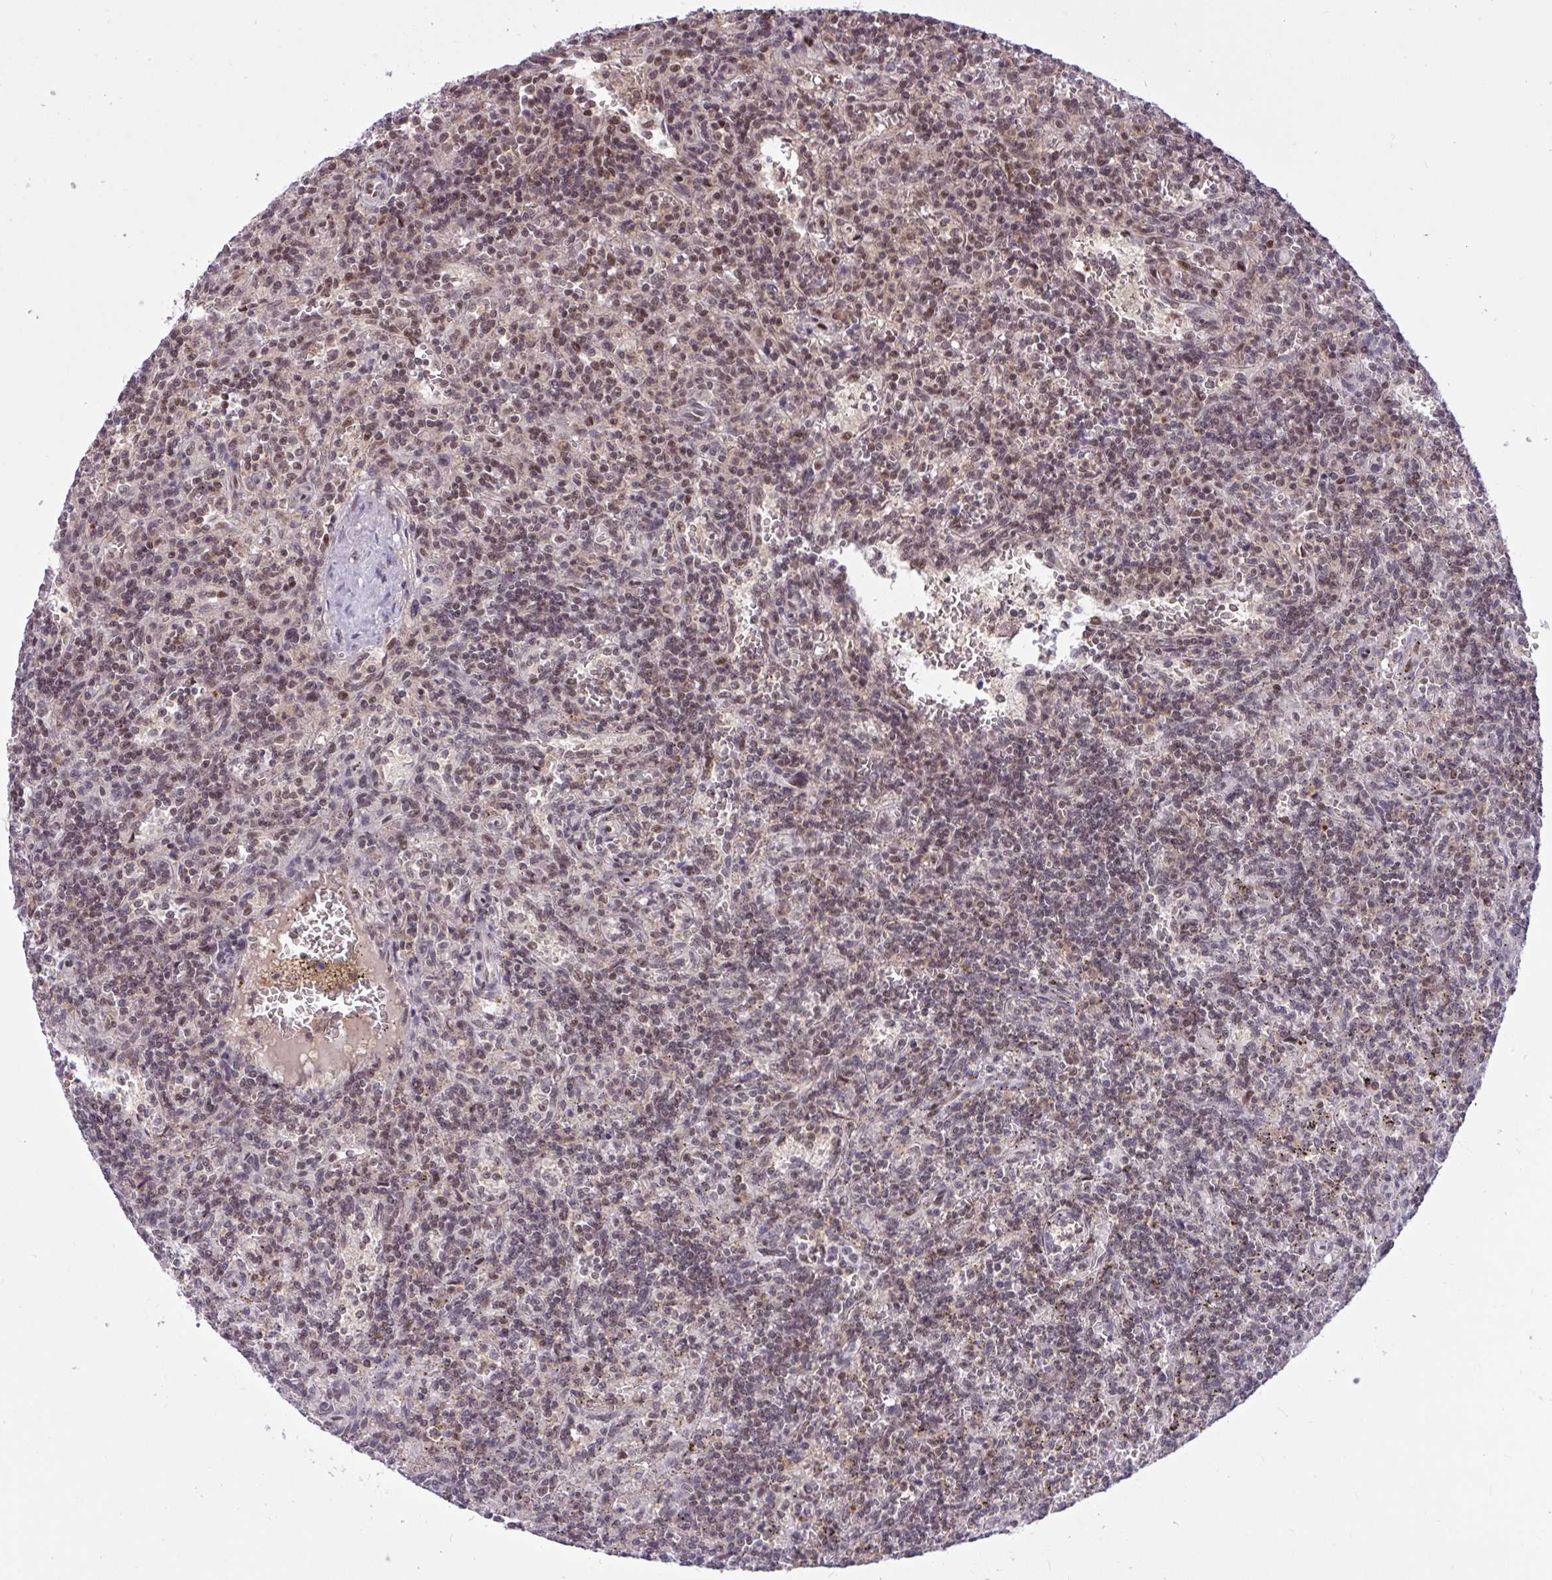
{"staining": {"intensity": "moderate", "quantity": "25%-75%", "location": "nuclear"}, "tissue": "lymphoma", "cell_type": "Tumor cells", "image_type": "cancer", "snomed": [{"axis": "morphology", "description": "Malignant lymphoma, non-Hodgkin's type, Low grade"}, {"axis": "topography", "description": "Spleen"}], "caption": "Lymphoma tissue displays moderate nuclear expression in approximately 25%-75% of tumor cells, visualized by immunohistochemistry.", "gene": "KLF2", "patient": {"sex": "male", "age": 73}}